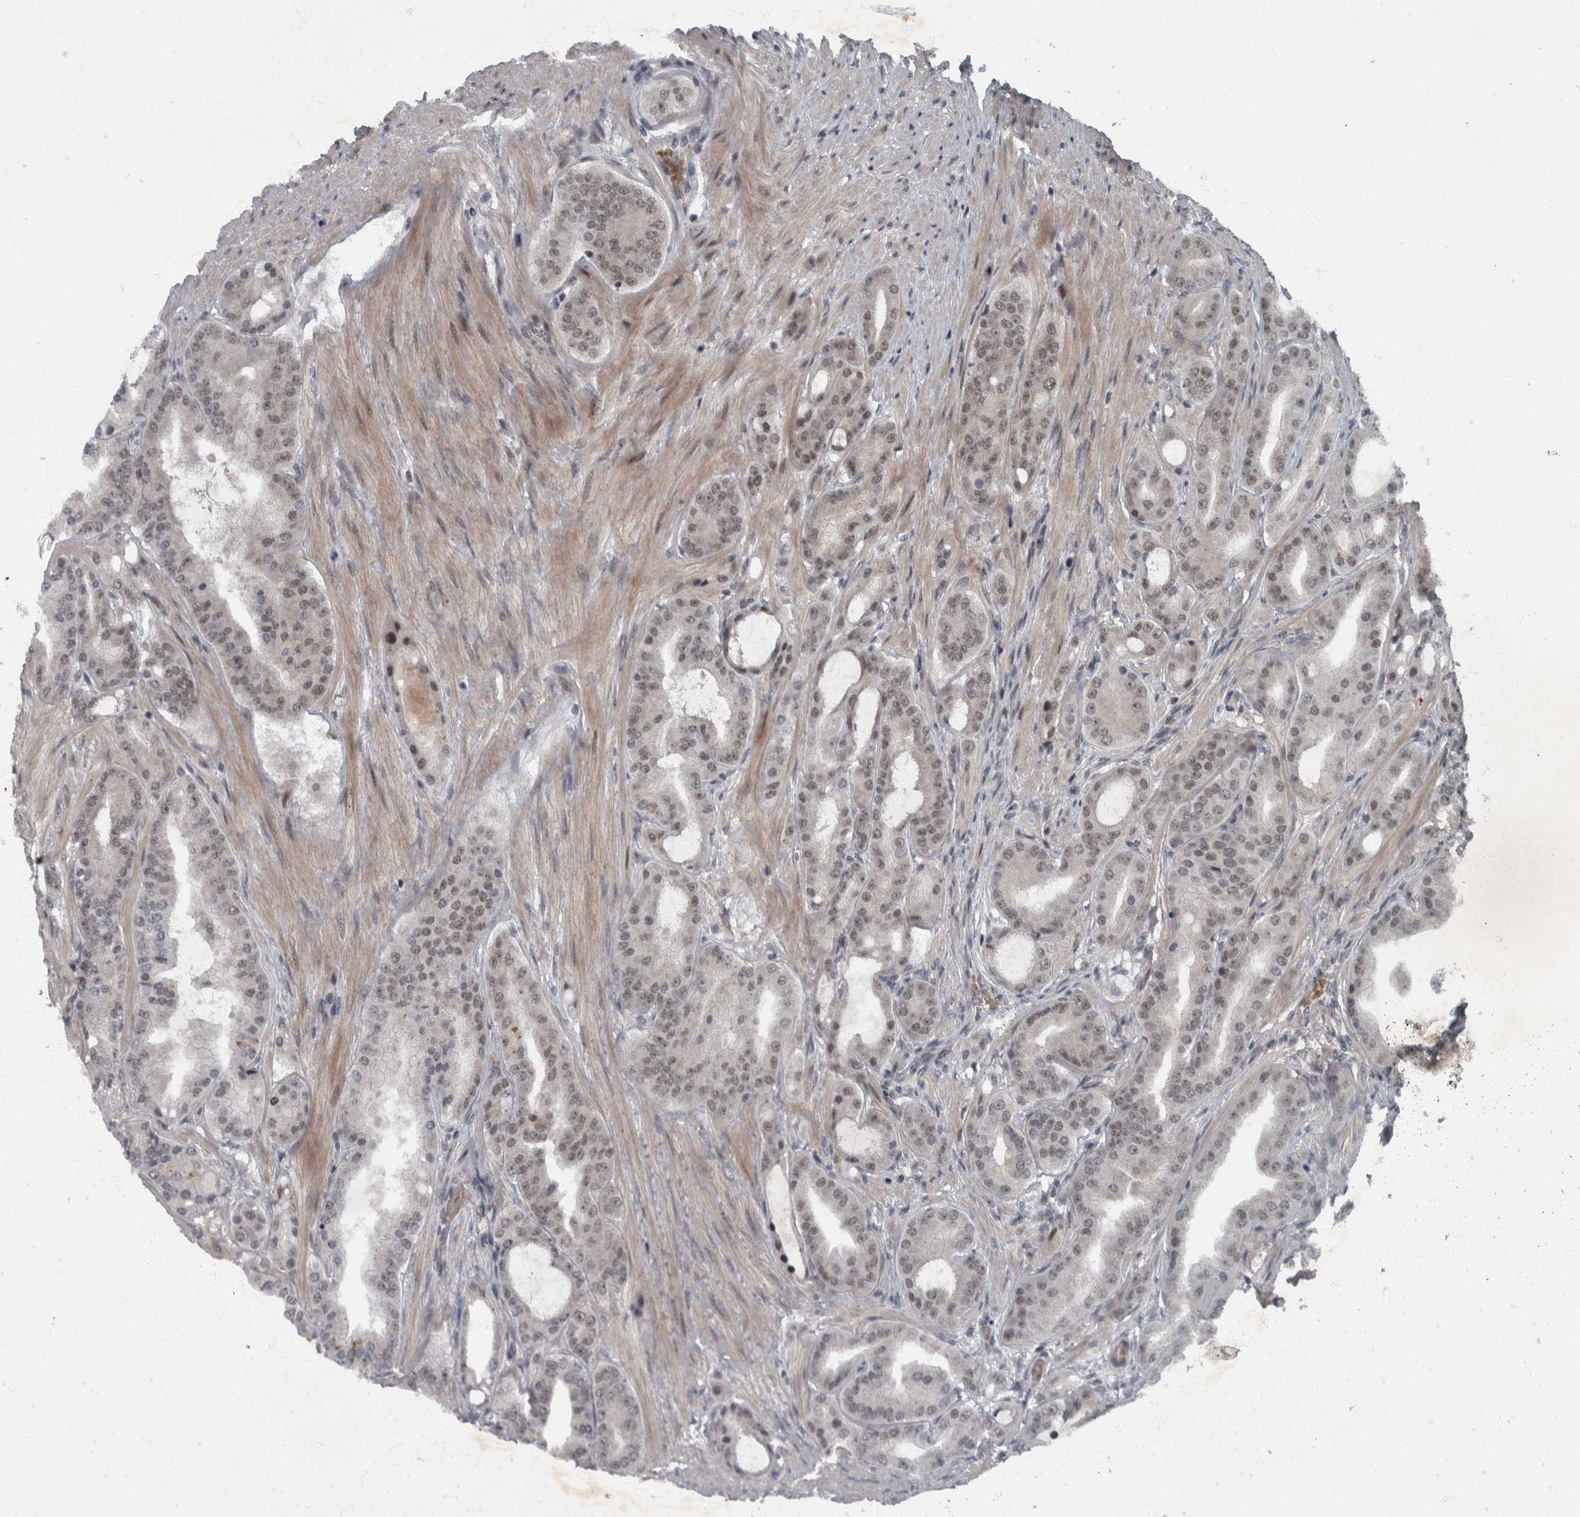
{"staining": {"intensity": "weak", "quantity": ">75%", "location": "nuclear"}, "tissue": "prostate cancer", "cell_type": "Tumor cells", "image_type": "cancer", "snomed": [{"axis": "morphology", "description": "Adenocarcinoma, High grade"}, {"axis": "topography", "description": "Prostate"}], "caption": "An image of human adenocarcinoma (high-grade) (prostate) stained for a protein demonstrates weak nuclear brown staining in tumor cells.", "gene": "WDR33", "patient": {"sex": "male", "age": 60}}